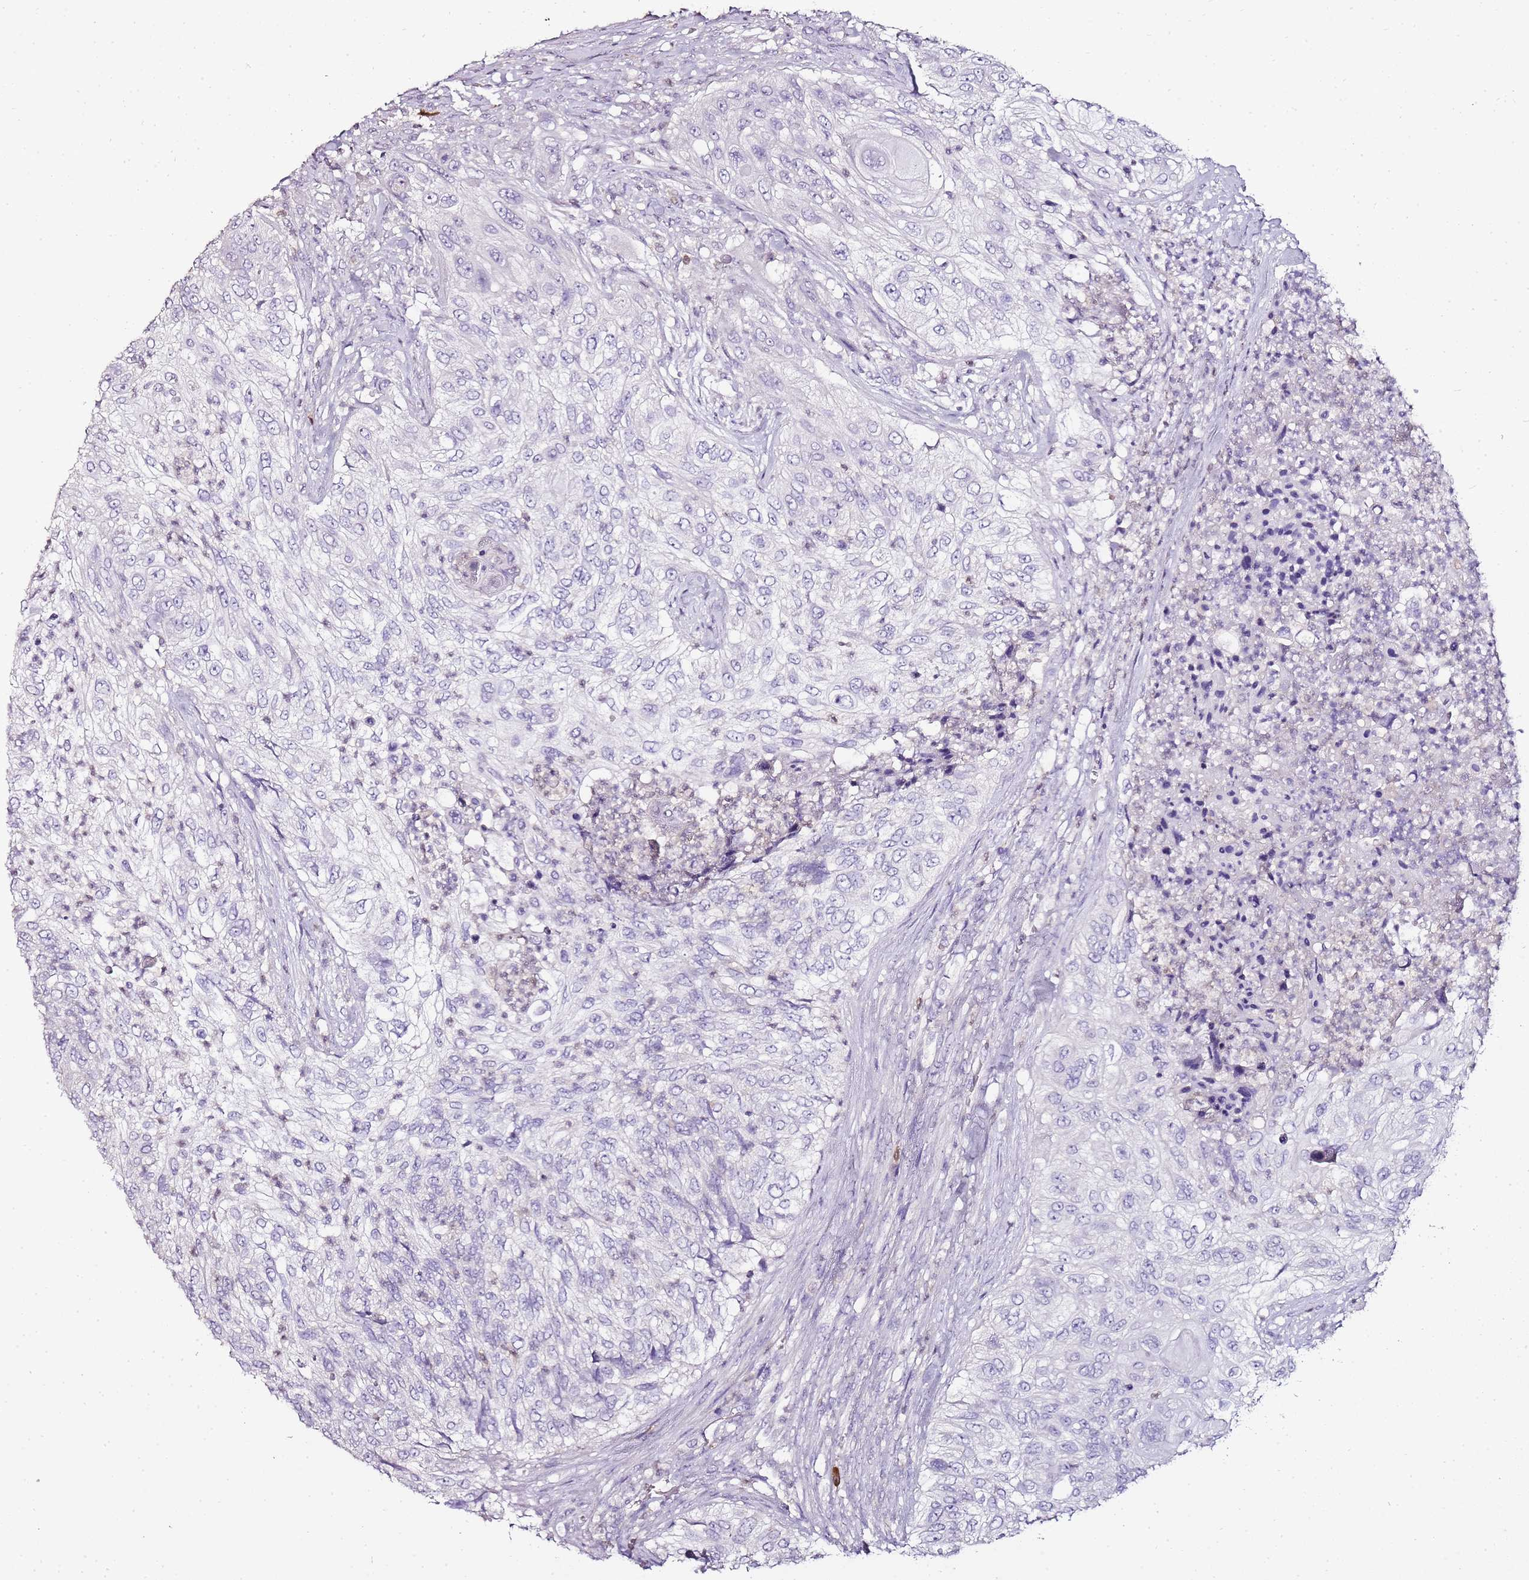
{"staining": {"intensity": "negative", "quantity": "none", "location": "none"}, "tissue": "urothelial cancer", "cell_type": "Tumor cells", "image_type": "cancer", "snomed": [{"axis": "morphology", "description": "Urothelial carcinoma, High grade"}, {"axis": "topography", "description": "Urinary bladder"}], "caption": "High magnification brightfield microscopy of high-grade urothelial carcinoma stained with DAB (brown) and counterstained with hematoxylin (blue): tumor cells show no significant positivity.", "gene": "ZBP1", "patient": {"sex": "female", "age": 60}}